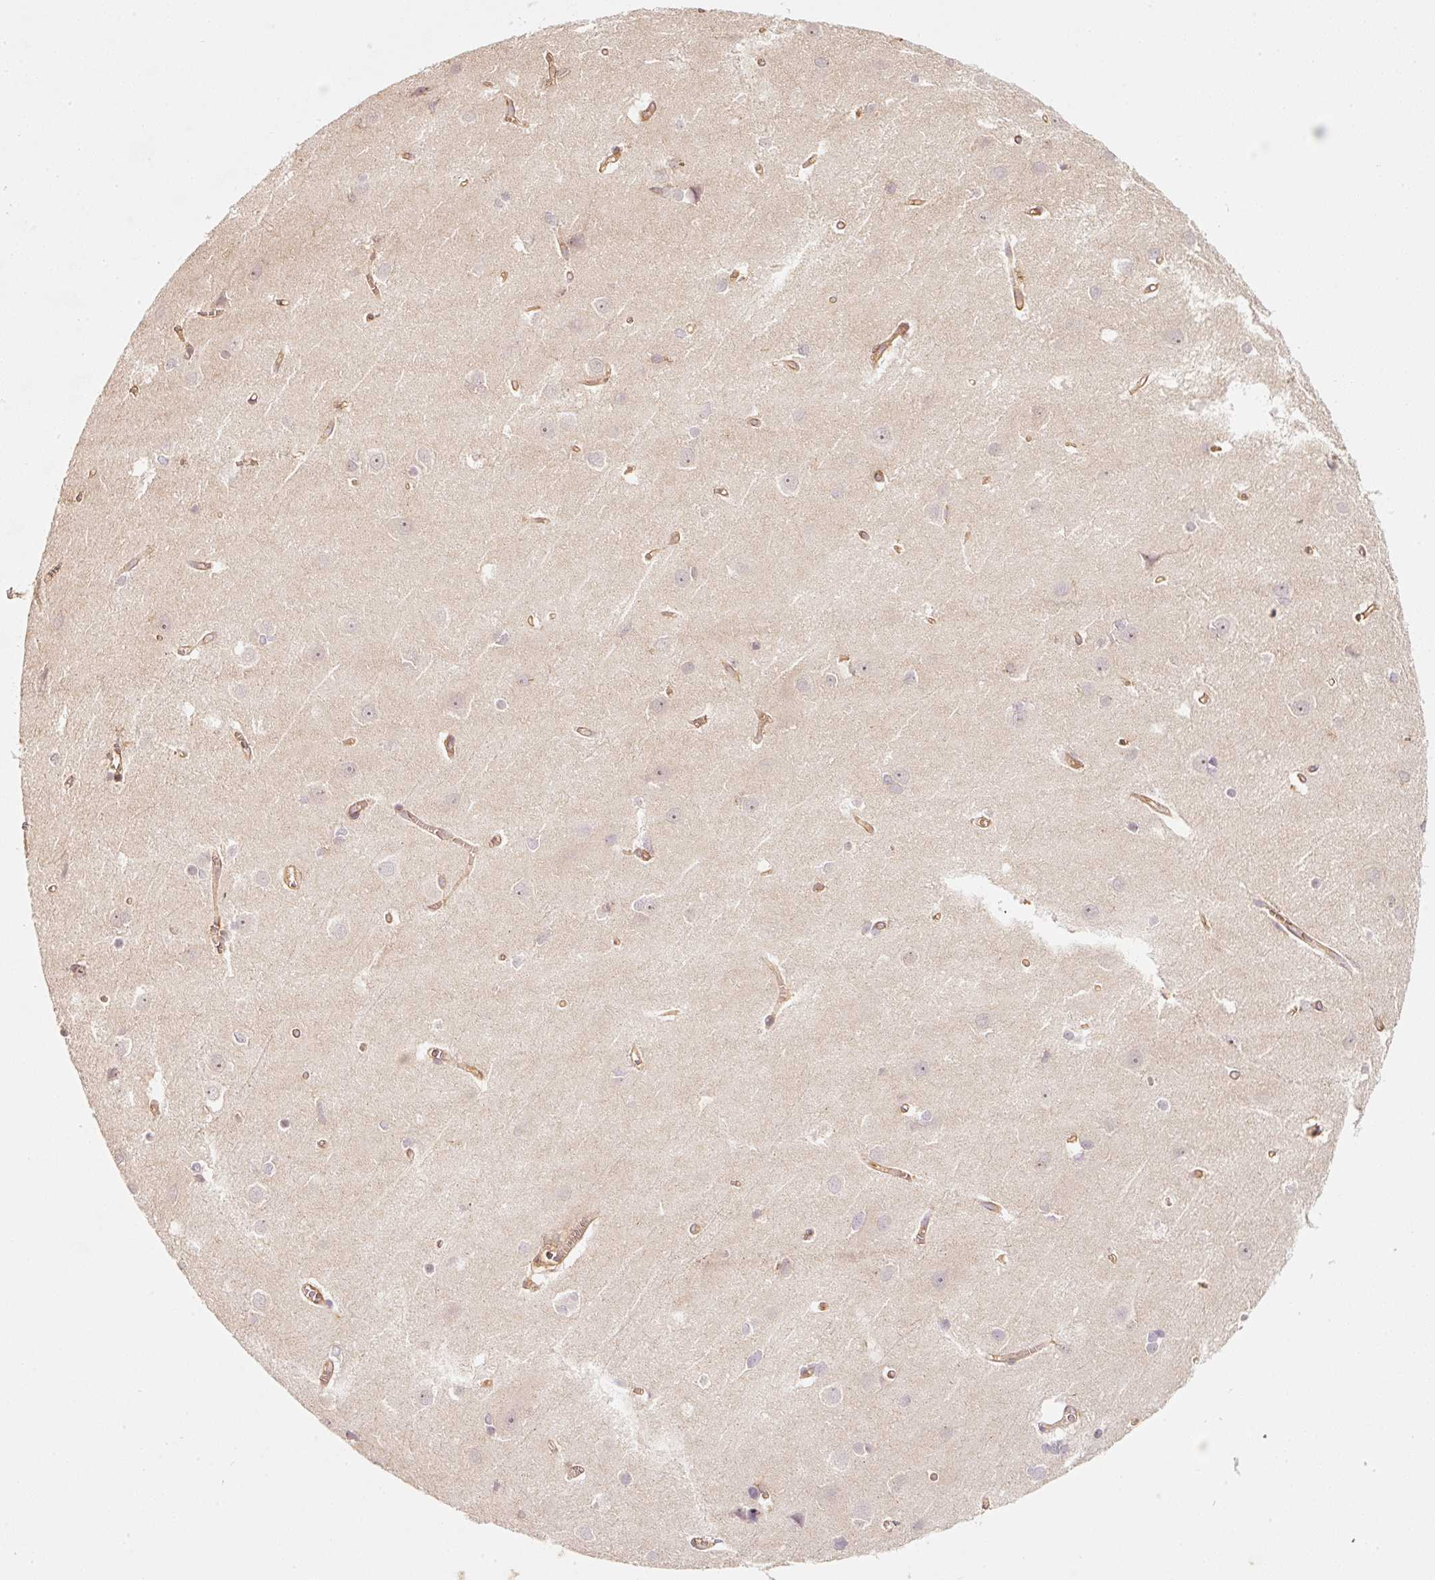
{"staining": {"intensity": "moderate", "quantity": ">75%", "location": "cytoplasmic/membranous"}, "tissue": "cerebral cortex", "cell_type": "Endothelial cells", "image_type": "normal", "snomed": [{"axis": "morphology", "description": "Normal tissue, NOS"}, {"axis": "topography", "description": "Cerebral cortex"}], "caption": "A photomicrograph showing moderate cytoplasmic/membranous staining in approximately >75% of endothelial cells in unremarkable cerebral cortex, as visualized by brown immunohistochemical staining.", "gene": "CEP95", "patient": {"sex": "male", "age": 37}}